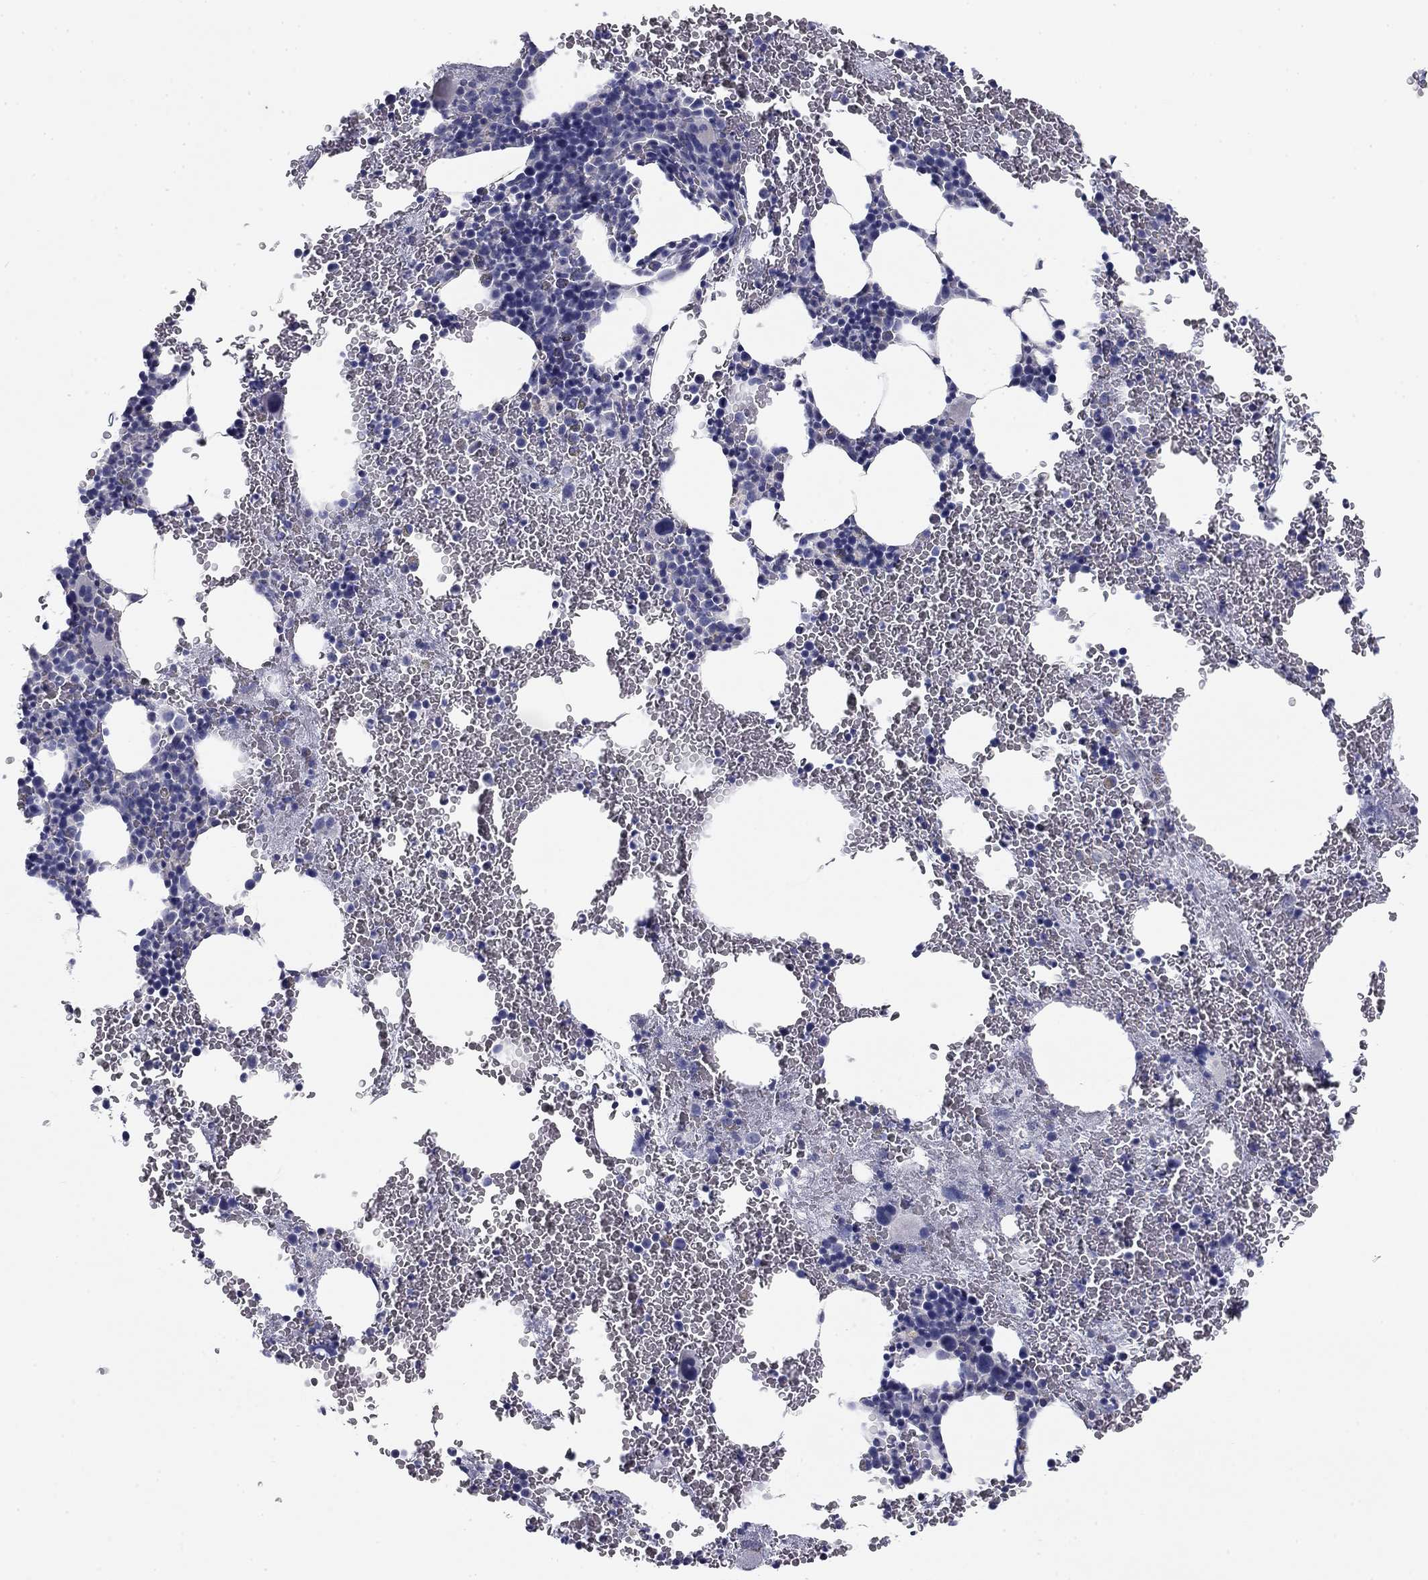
{"staining": {"intensity": "negative", "quantity": "none", "location": "none"}, "tissue": "bone marrow", "cell_type": "Hematopoietic cells", "image_type": "normal", "snomed": [{"axis": "morphology", "description": "Normal tissue, NOS"}, {"axis": "topography", "description": "Bone marrow"}], "caption": "Immunohistochemistry (IHC) histopathology image of unremarkable bone marrow: bone marrow stained with DAB shows no significant protein expression in hematopoietic cells. (Immunohistochemistry, brightfield microscopy, high magnification).", "gene": "SEPTIN3", "patient": {"sex": "male", "age": 50}}